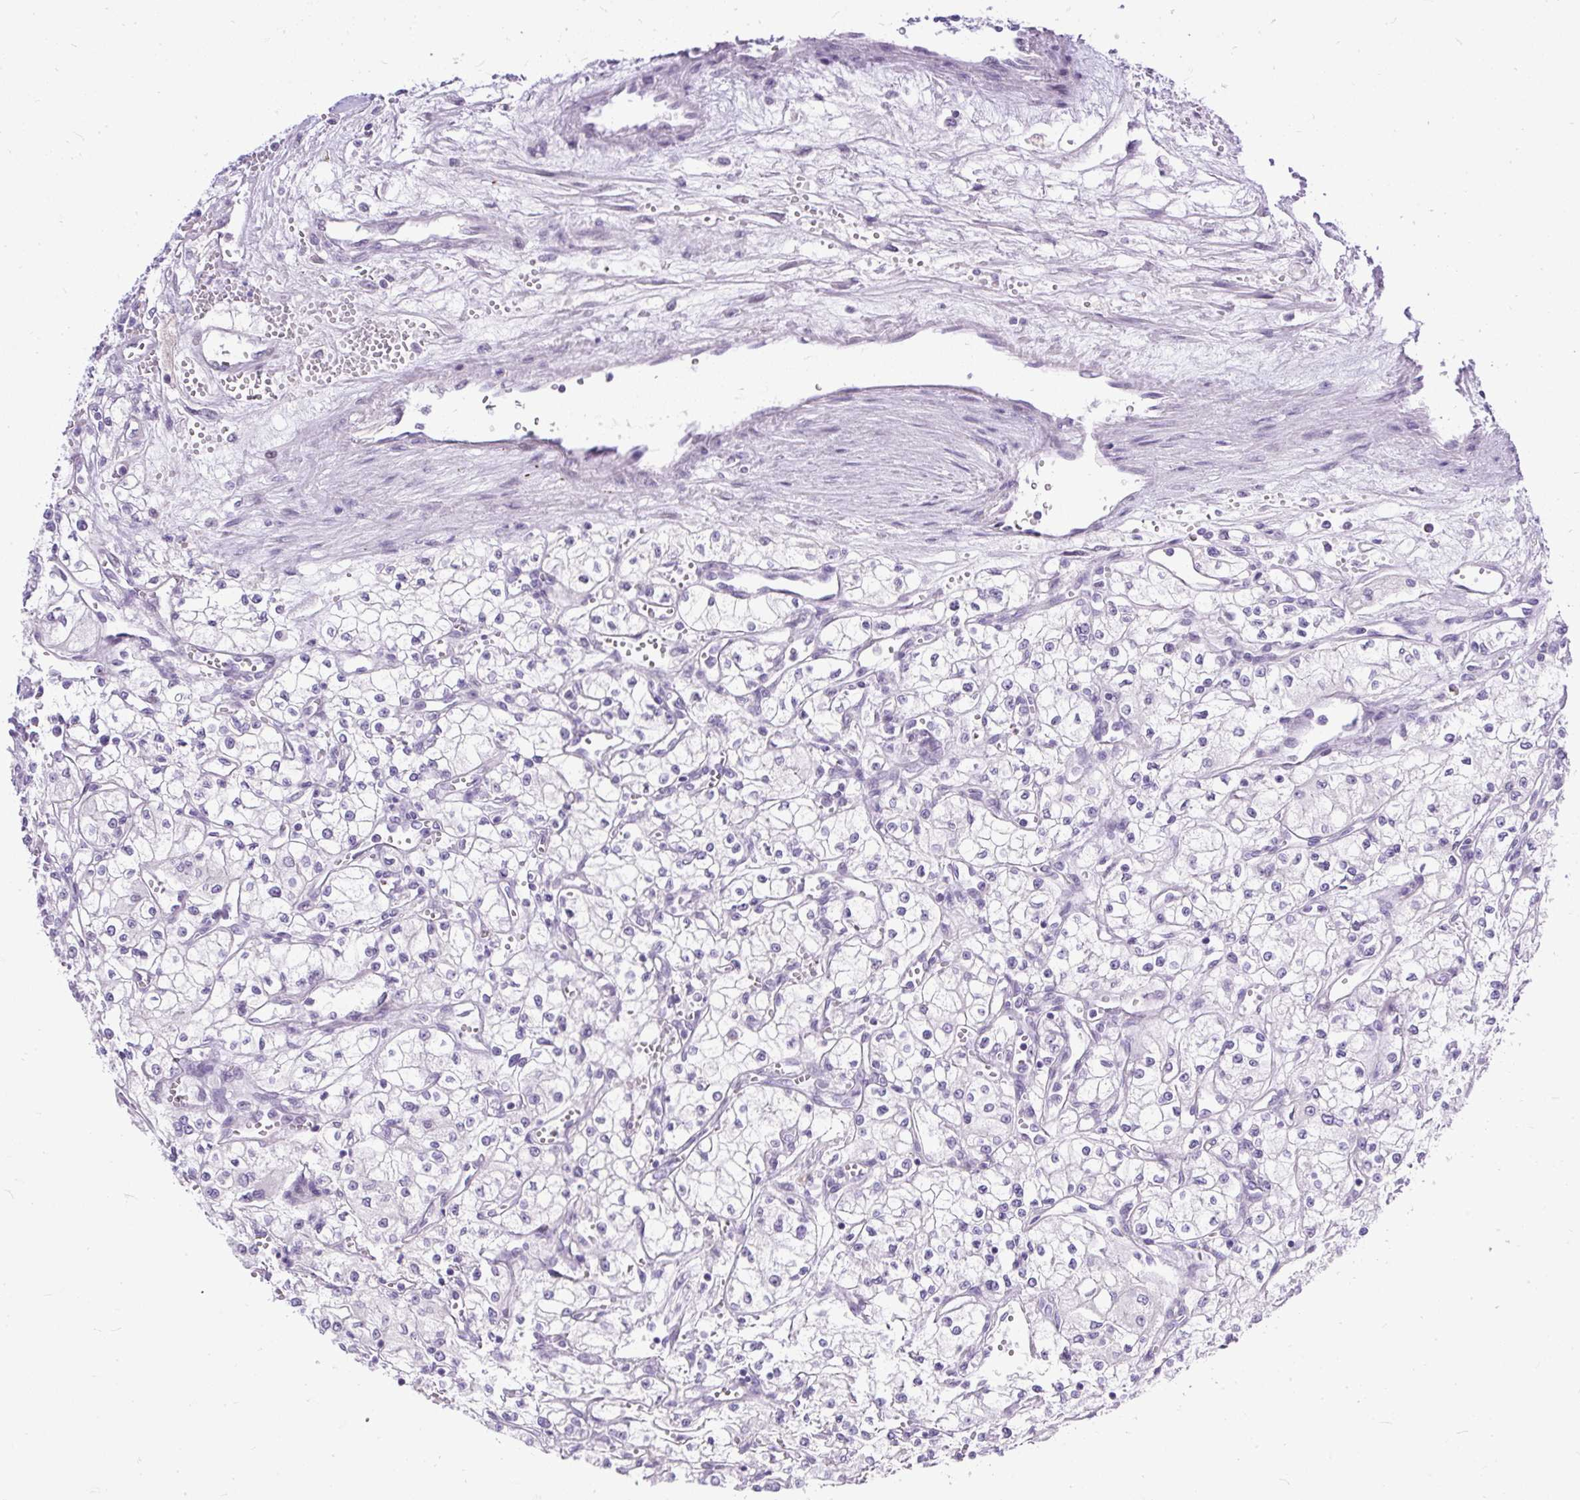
{"staining": {"intensity": "negative", "quantity": "none", "location": "none"}, "tissue": "renal cancer", "cell_type": "Tumor cells", "image_type": "cancer", "snomed": [{"axis": "morphology", "description": "Adenocarcinoma, NOS"}, {"axis": "topography", "description": "Kidney"}], "caption": "Histopathology image shows no protein expression in tumor cells of renal cancer (adenocarcinoma) tissue.", "gene": "WNT10B", "patient": {"sex": "male", "age": 59}}